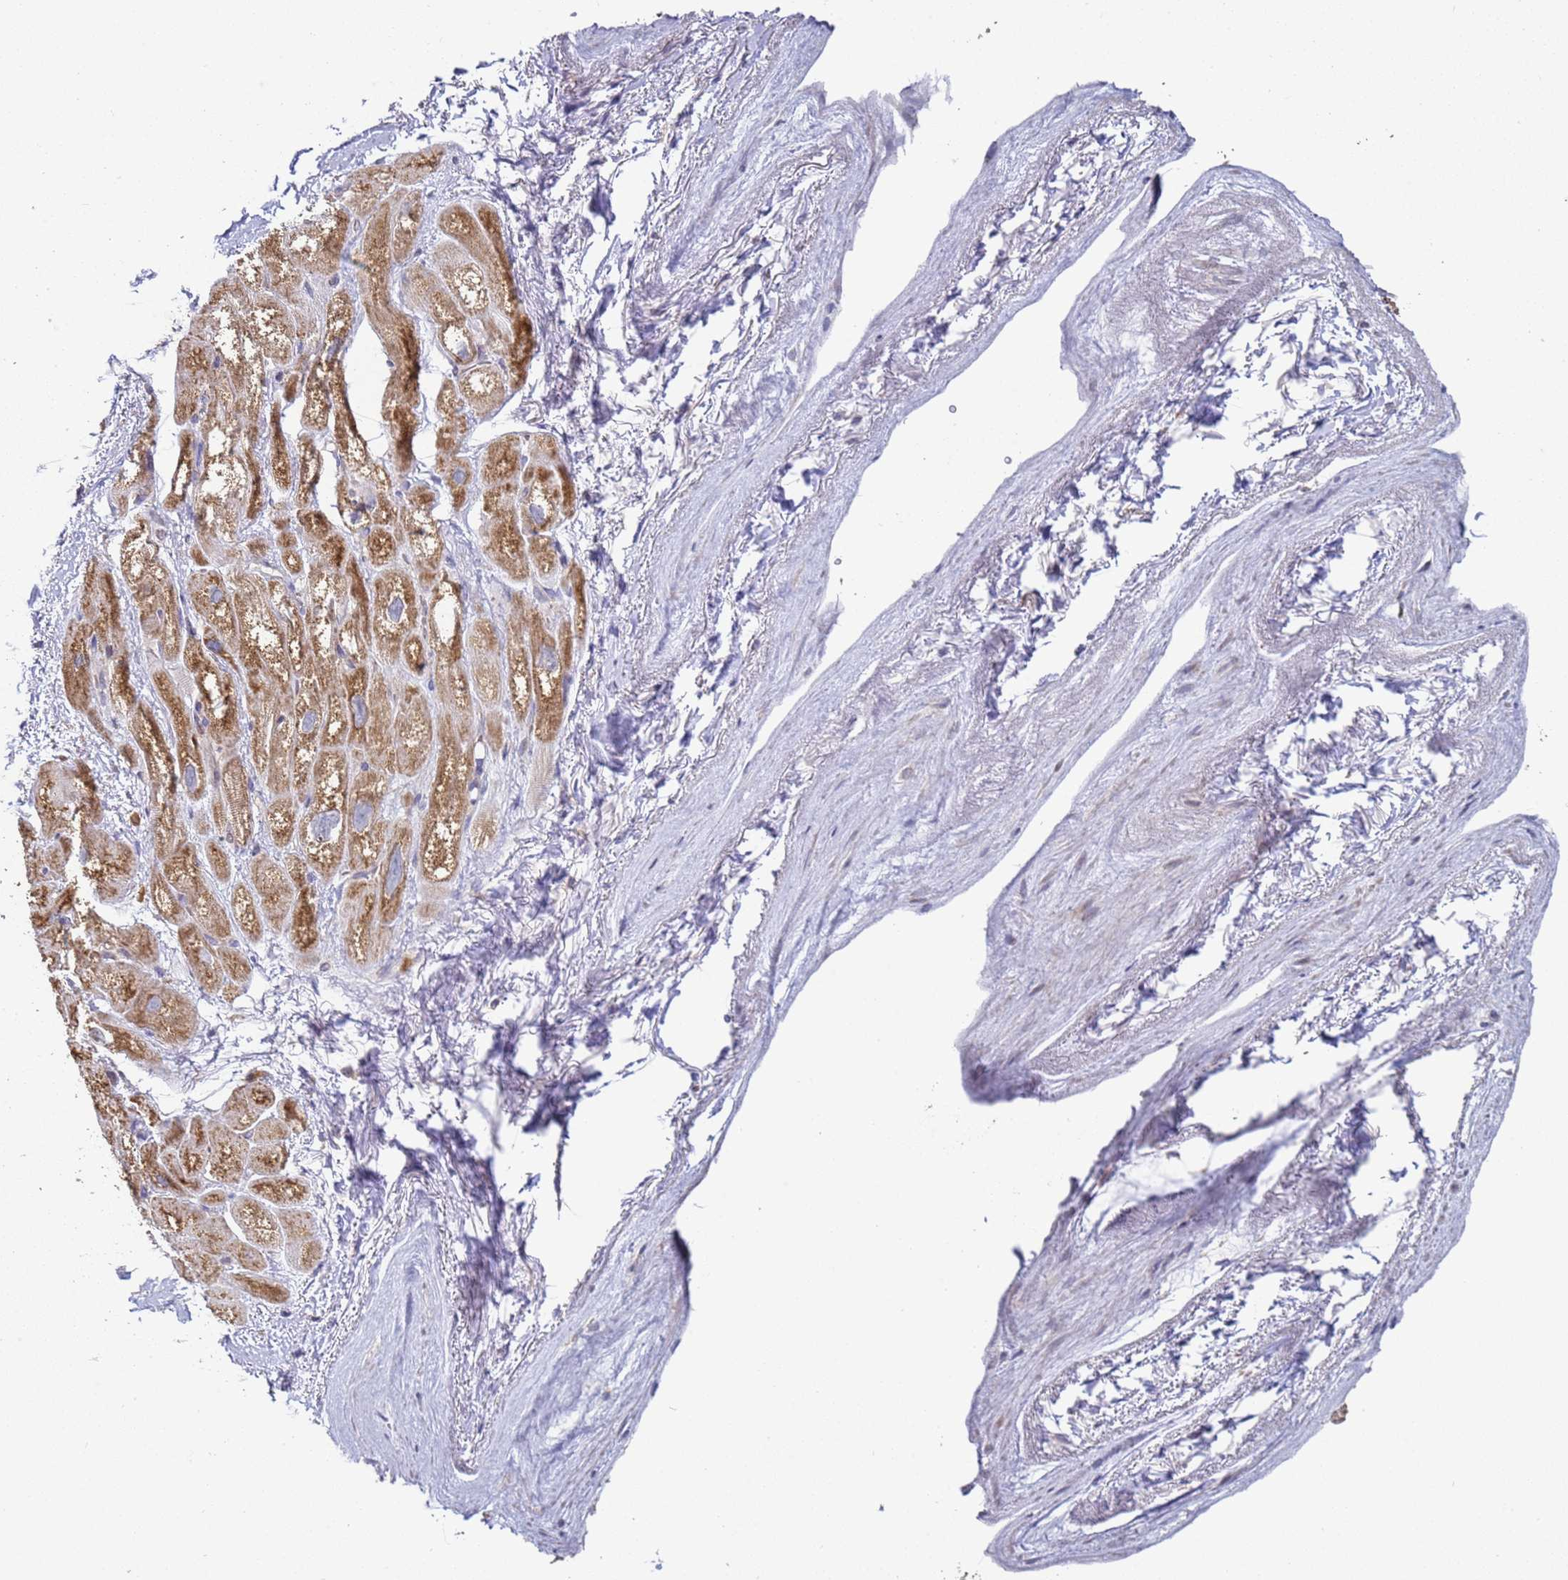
{"staining": {"intensity": "moderate", "quantity": ">75%", "location": "cytoplasmic/membranous"}, "tissue": "heart muscle", "cell_type": "Cardiomyocytes", "image_type": "normal", "snomed": [{"axis": "morphology", "description": "Normal tissue, NOS"}, {"axis": "topography", "description": "Heart"}], "caption": "Cardiomyocytes reveal moderate cytoplasmic/membranous staining in approximately >75% of cells in benign heart muscle. Immunohistochemistry stains the protein of interest in brown and the nuclei are stained blue.", "gene": "DIP2B", "patient": {"sex": "male", "age": 50}}